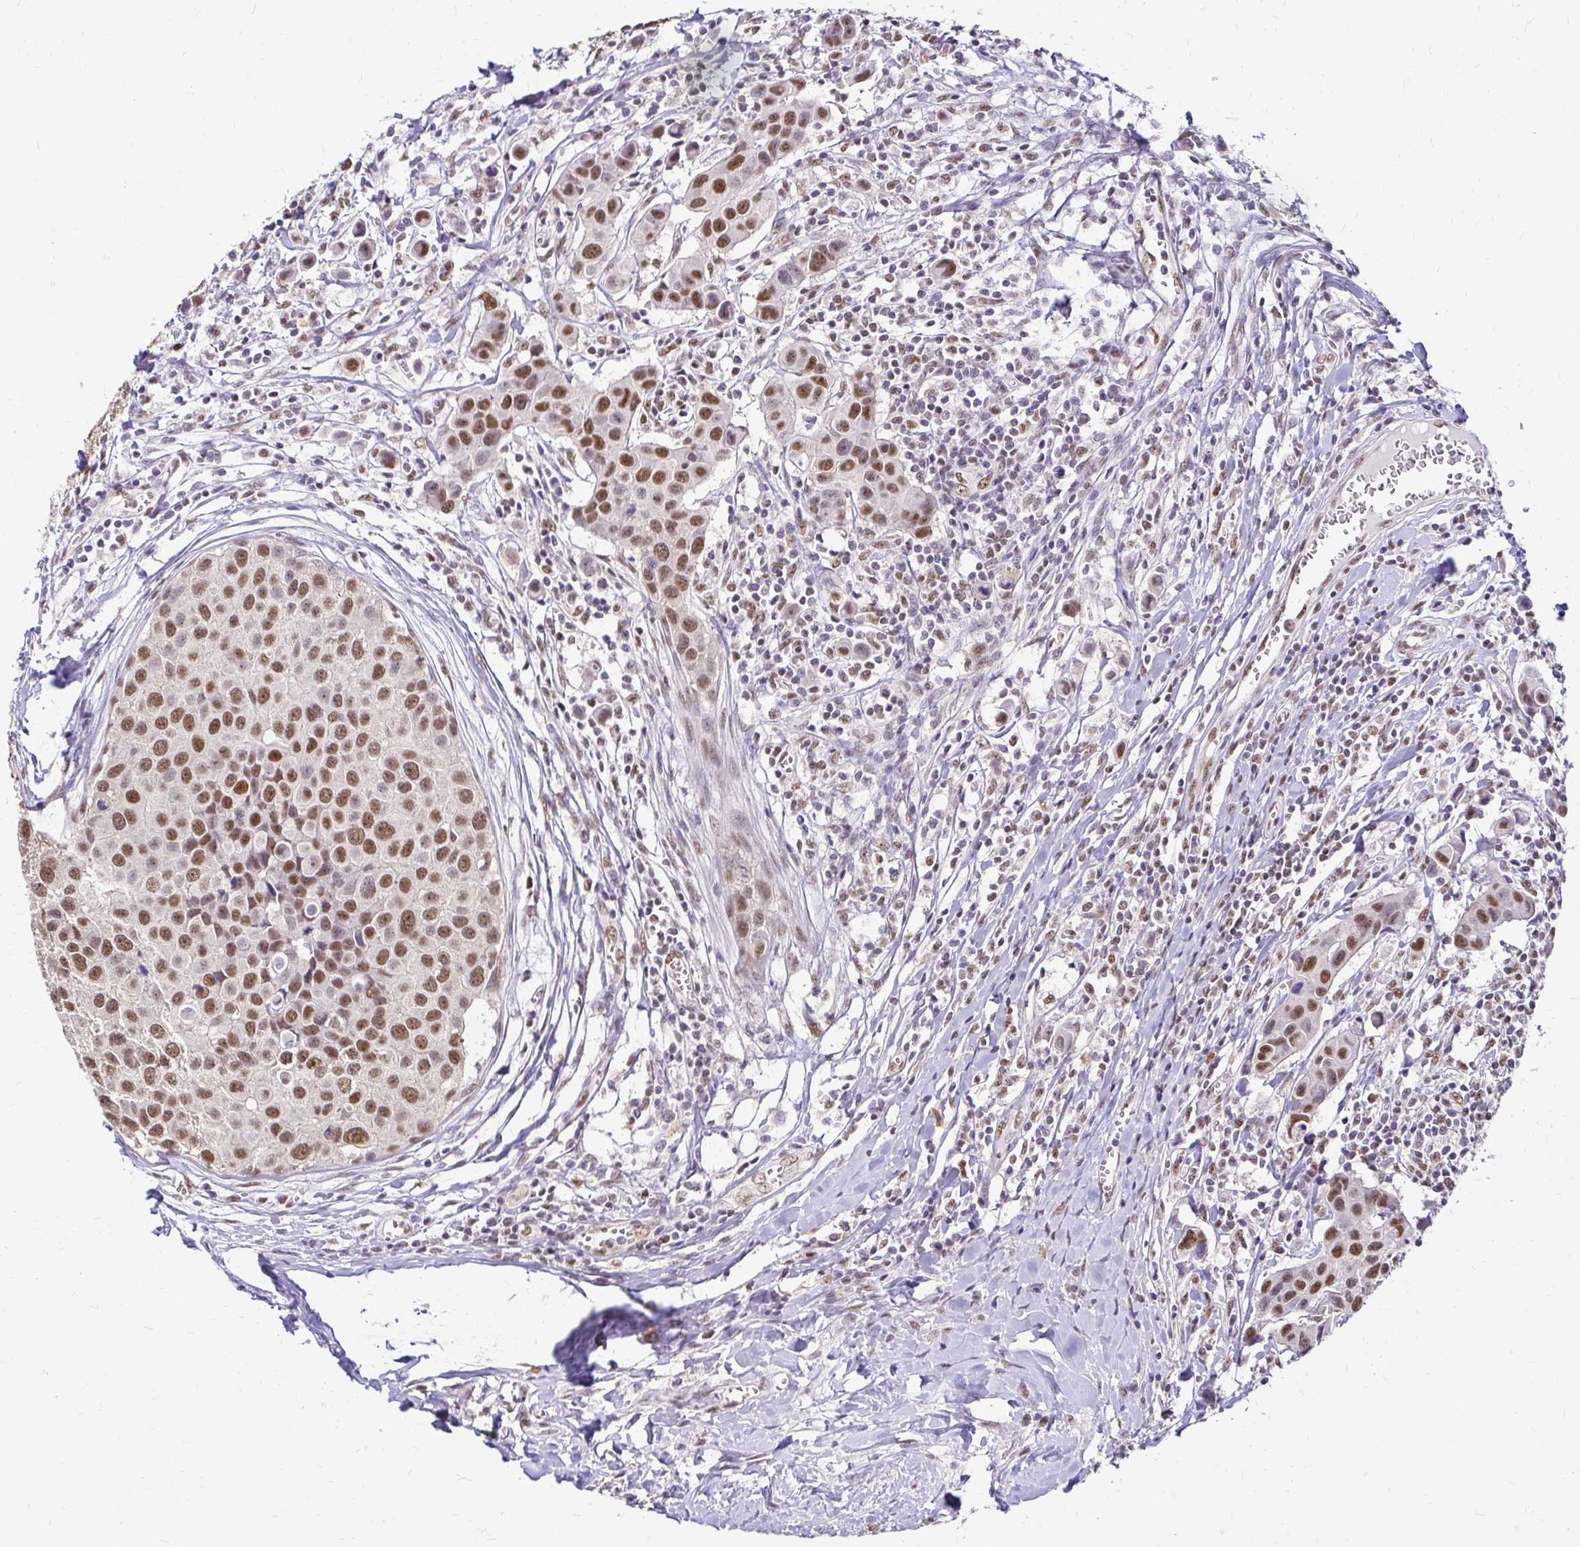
{"staining": {"intensity": "moderate", "quantity": ">75%", "location": "nuclear"}, "tissue": "breast cancer", "cell_type": "Tumor cells", "image_type": "cancer", "snomed": [{"axis": "morphology", "description": "Duct carcinoma"}, {"axis": "topography", "description": "Breast"}], "caption": "Breast invasive ductal carcinoma was stained to show a protein in brown. There is medium levels of moderate nuclear staining in about >75% of tumor cells.", "gene": "RIMS4", "patient": {"sex": "female", "age": 24}}